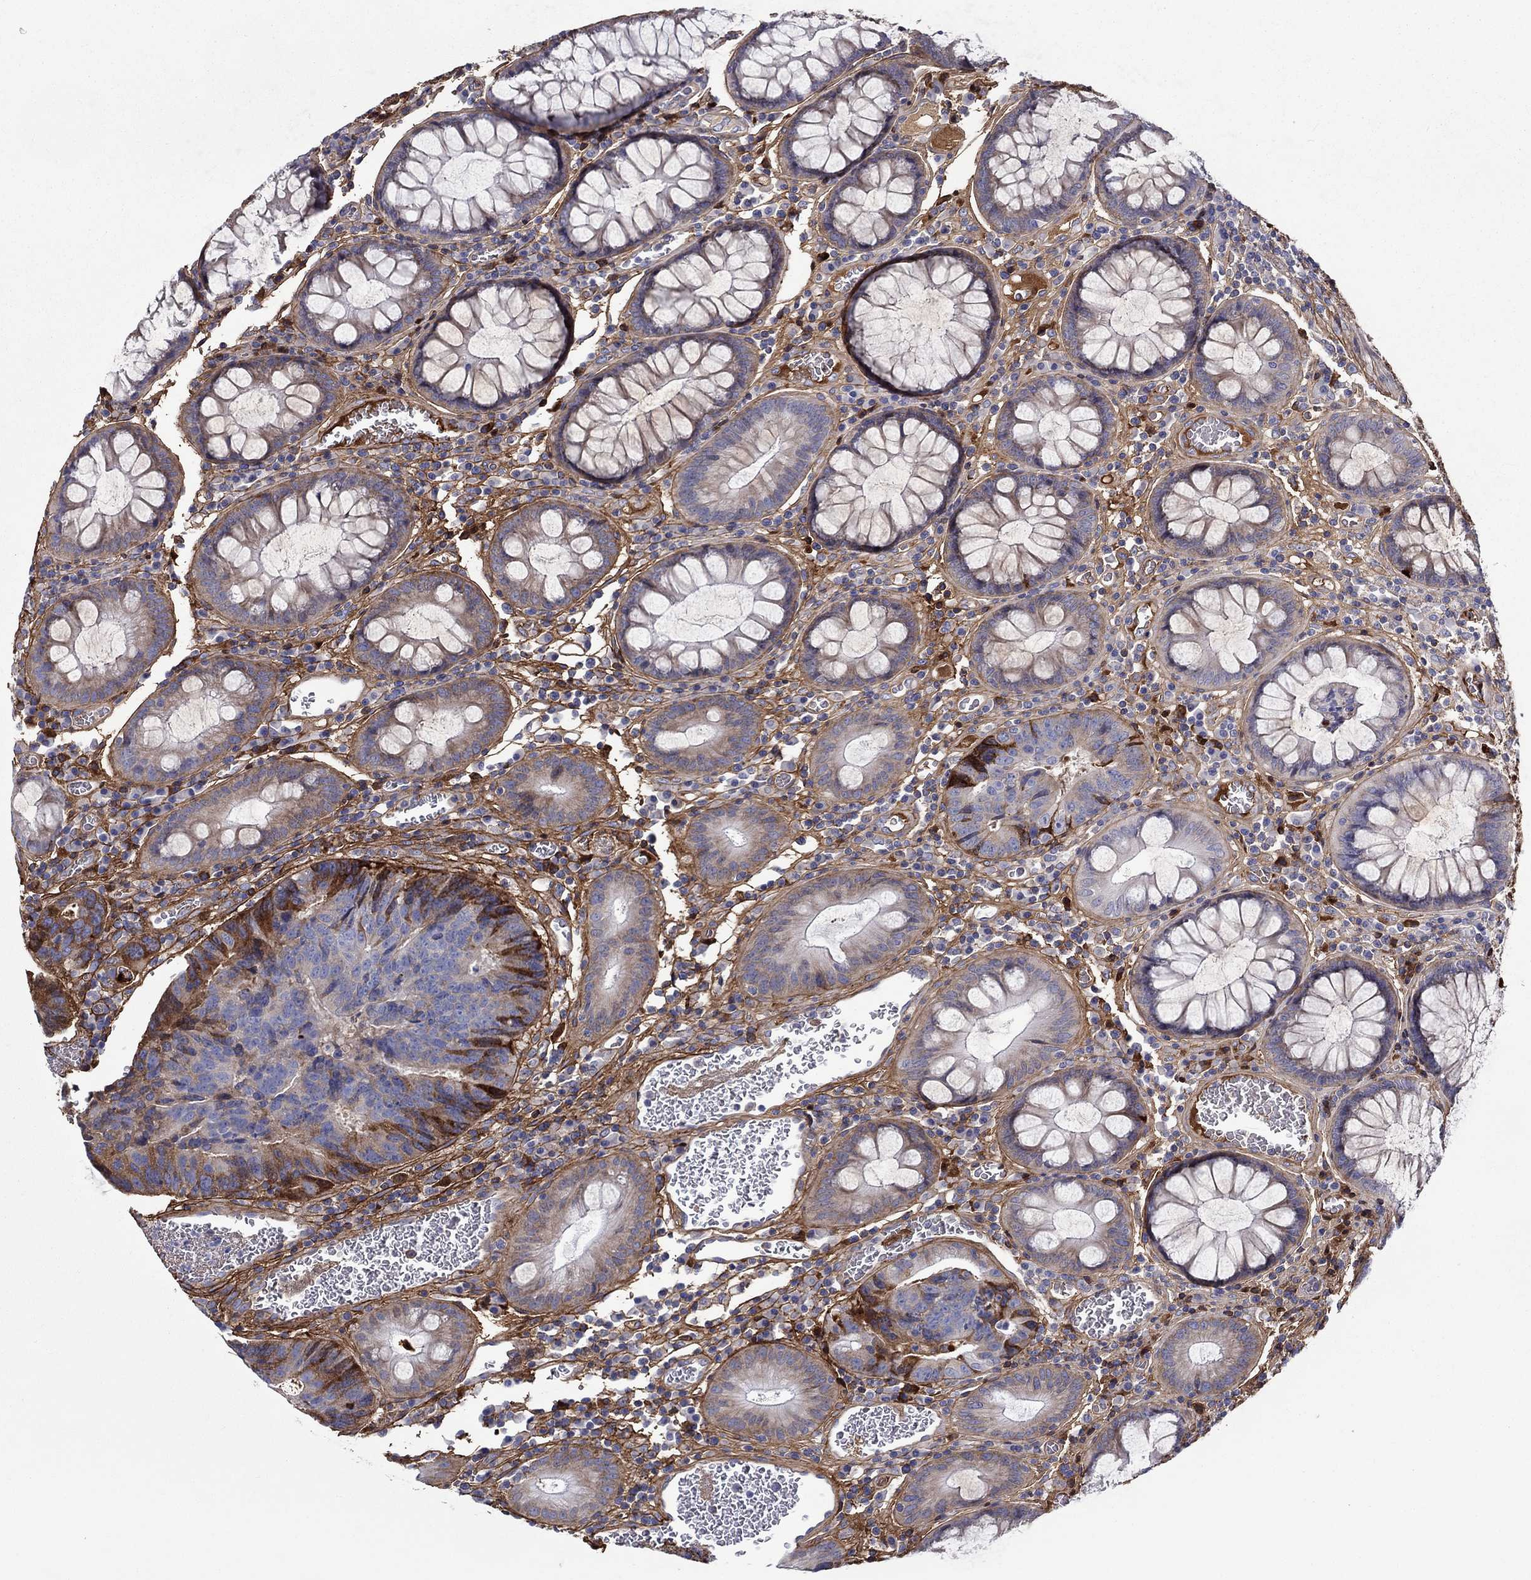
{"staining": {"intensity": "strong", "quantity": "25%-75%", "location": "cytoplasmic/membranous"}, "tissue": "colorectal cancer", "cell_type": "Tumor cells", "image_type": "cancer", "snomed": [{"axis": "morphology", "description": "Adenocarcinoma, NOS"}, {"axis": "topography", "description": "Colon"}], "caption": "An immunohistochemistry image of tumor tissue is shown. Protein staining in brown highlights strong cytoplasmic/membranous positivity in colorectal cancer within tumor cells.", "gene": "TGFBI", "patient": {"sex": "female", "age": 48}}